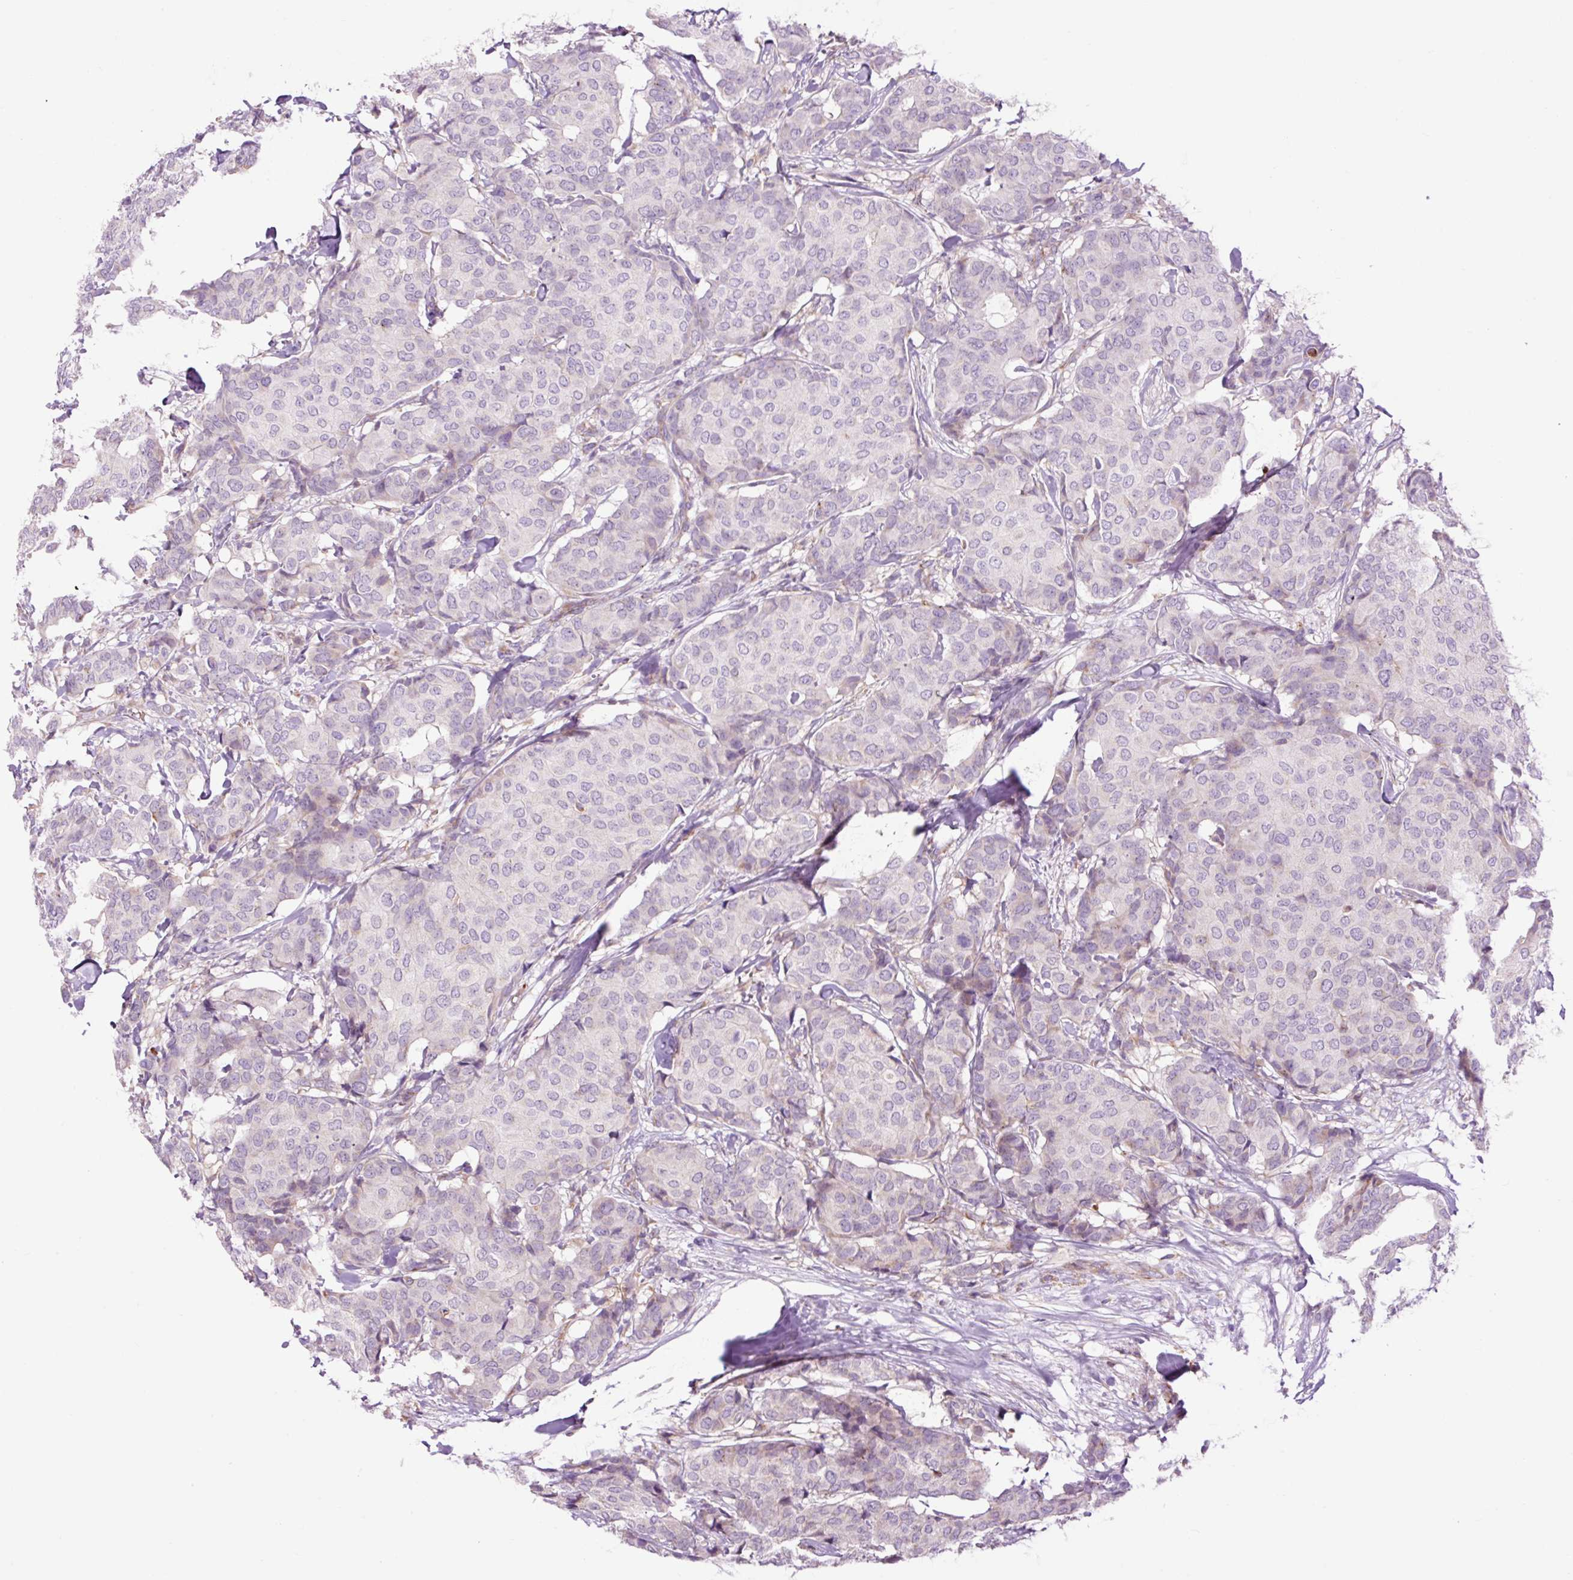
{"staining": {"intensity": "negative", "quantity": "none", "location": "none"}, "tissue": "breast cancer", "cell_type": "Tumor cells", "image_type": "cancer", "snomed": [{"axis": "morphology", "description": "Duct carcinoma"}, {"axis": "topography", "description": "Breast"}], "caption": "Breast invasive ductal carcinoma stained for a protein using IHC shows no positivity tumor cells.", "gene": "CD83", "patient": {"sex": "female", "age": 75}}